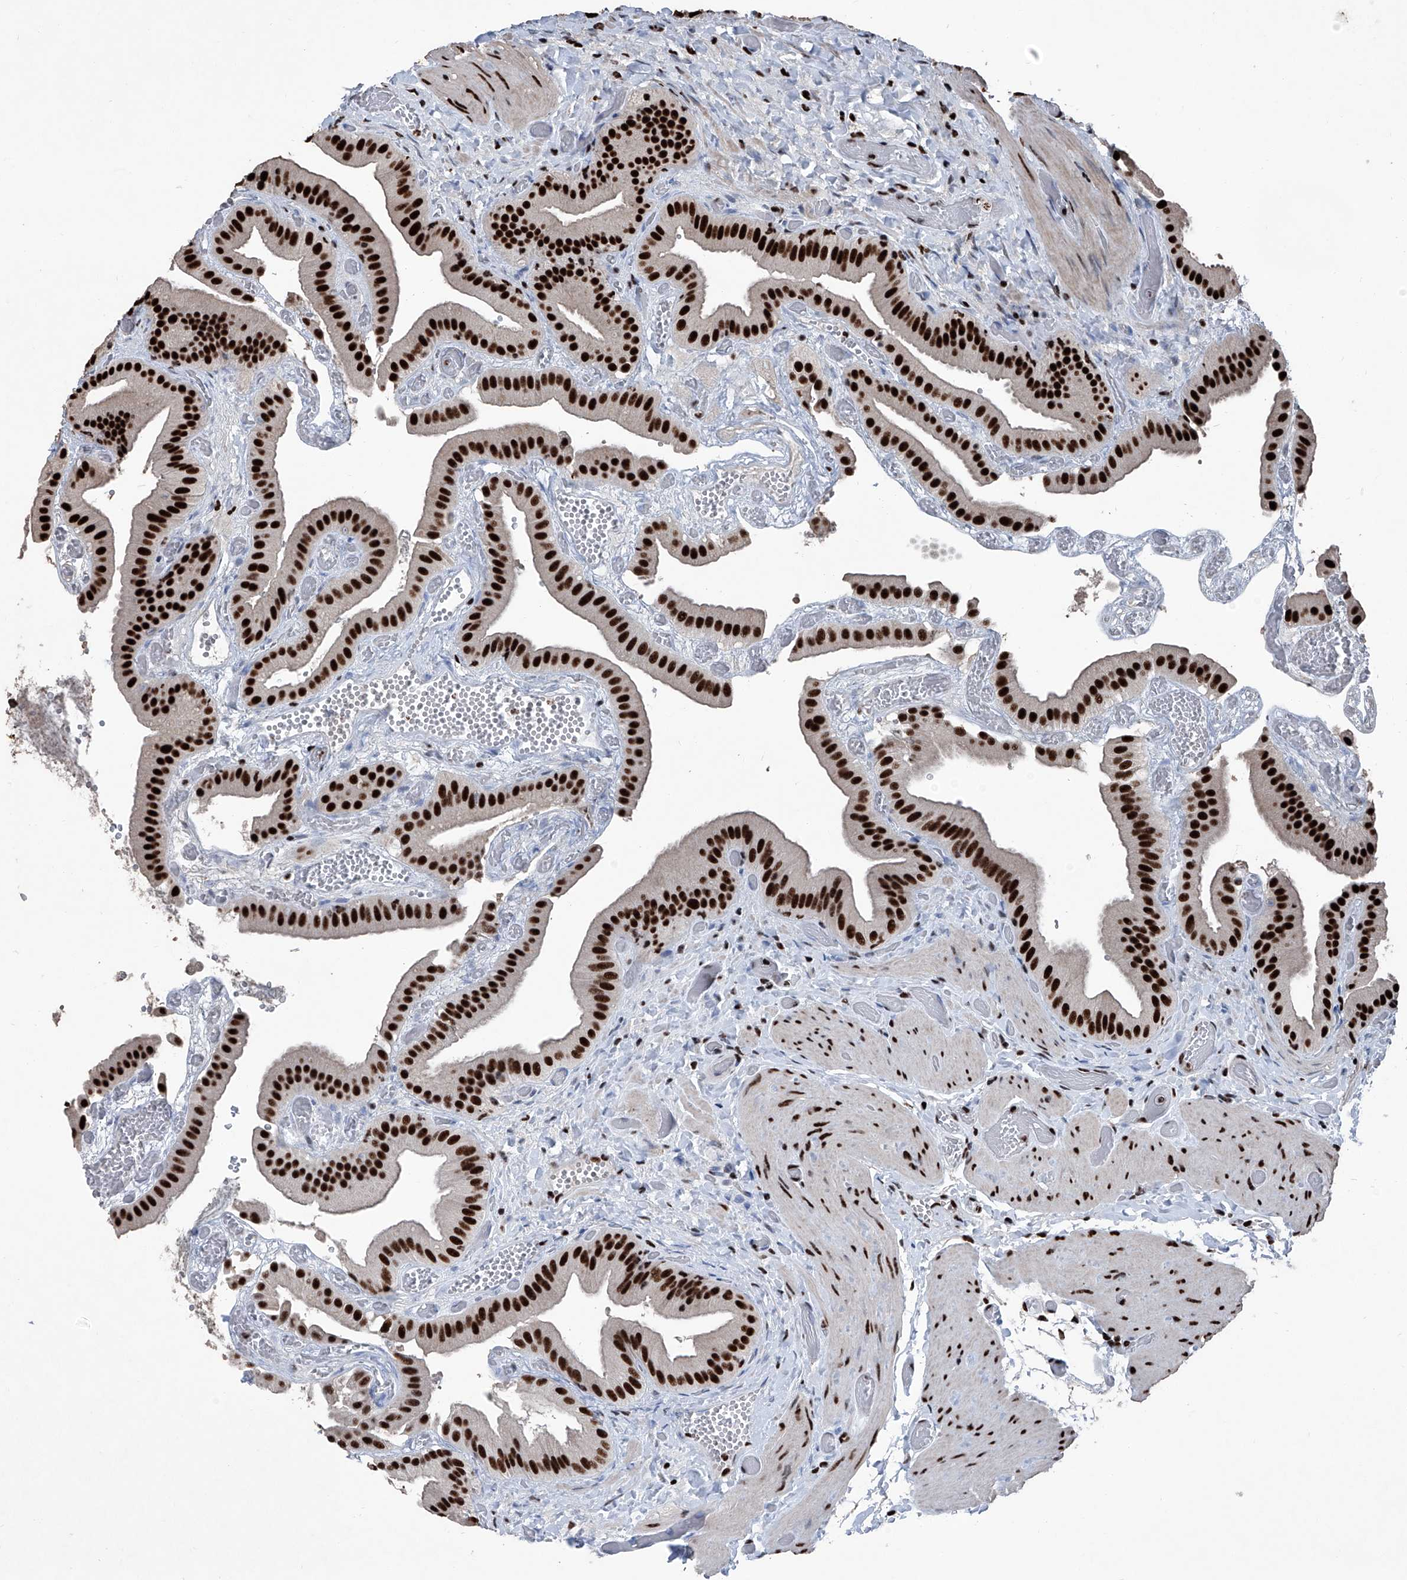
{"staining": {"intensity": "strong", "quantity": ">75%", "location": "nuclear"}, "tissue": "gallbladder", "cell_type": "Glandular cells", "image_type": "normal", "snomed": [{"axis": "morphology", "description": "Normal tissue, NOS"}, {"axis": "topography", "description": "Gallbladder"}], "caption": "Protein staining of normal gallbladder reveals strong nuclear staining in approximately >75% of glandular cells. Using DAB (3,3'-diaminobenzidine) (brown) and hematoxylin (blue) stains, captured at high magnification using brightfield microscopy.", "gene": "DDX39B", "patient": {"sex": "female", "age": 64}}